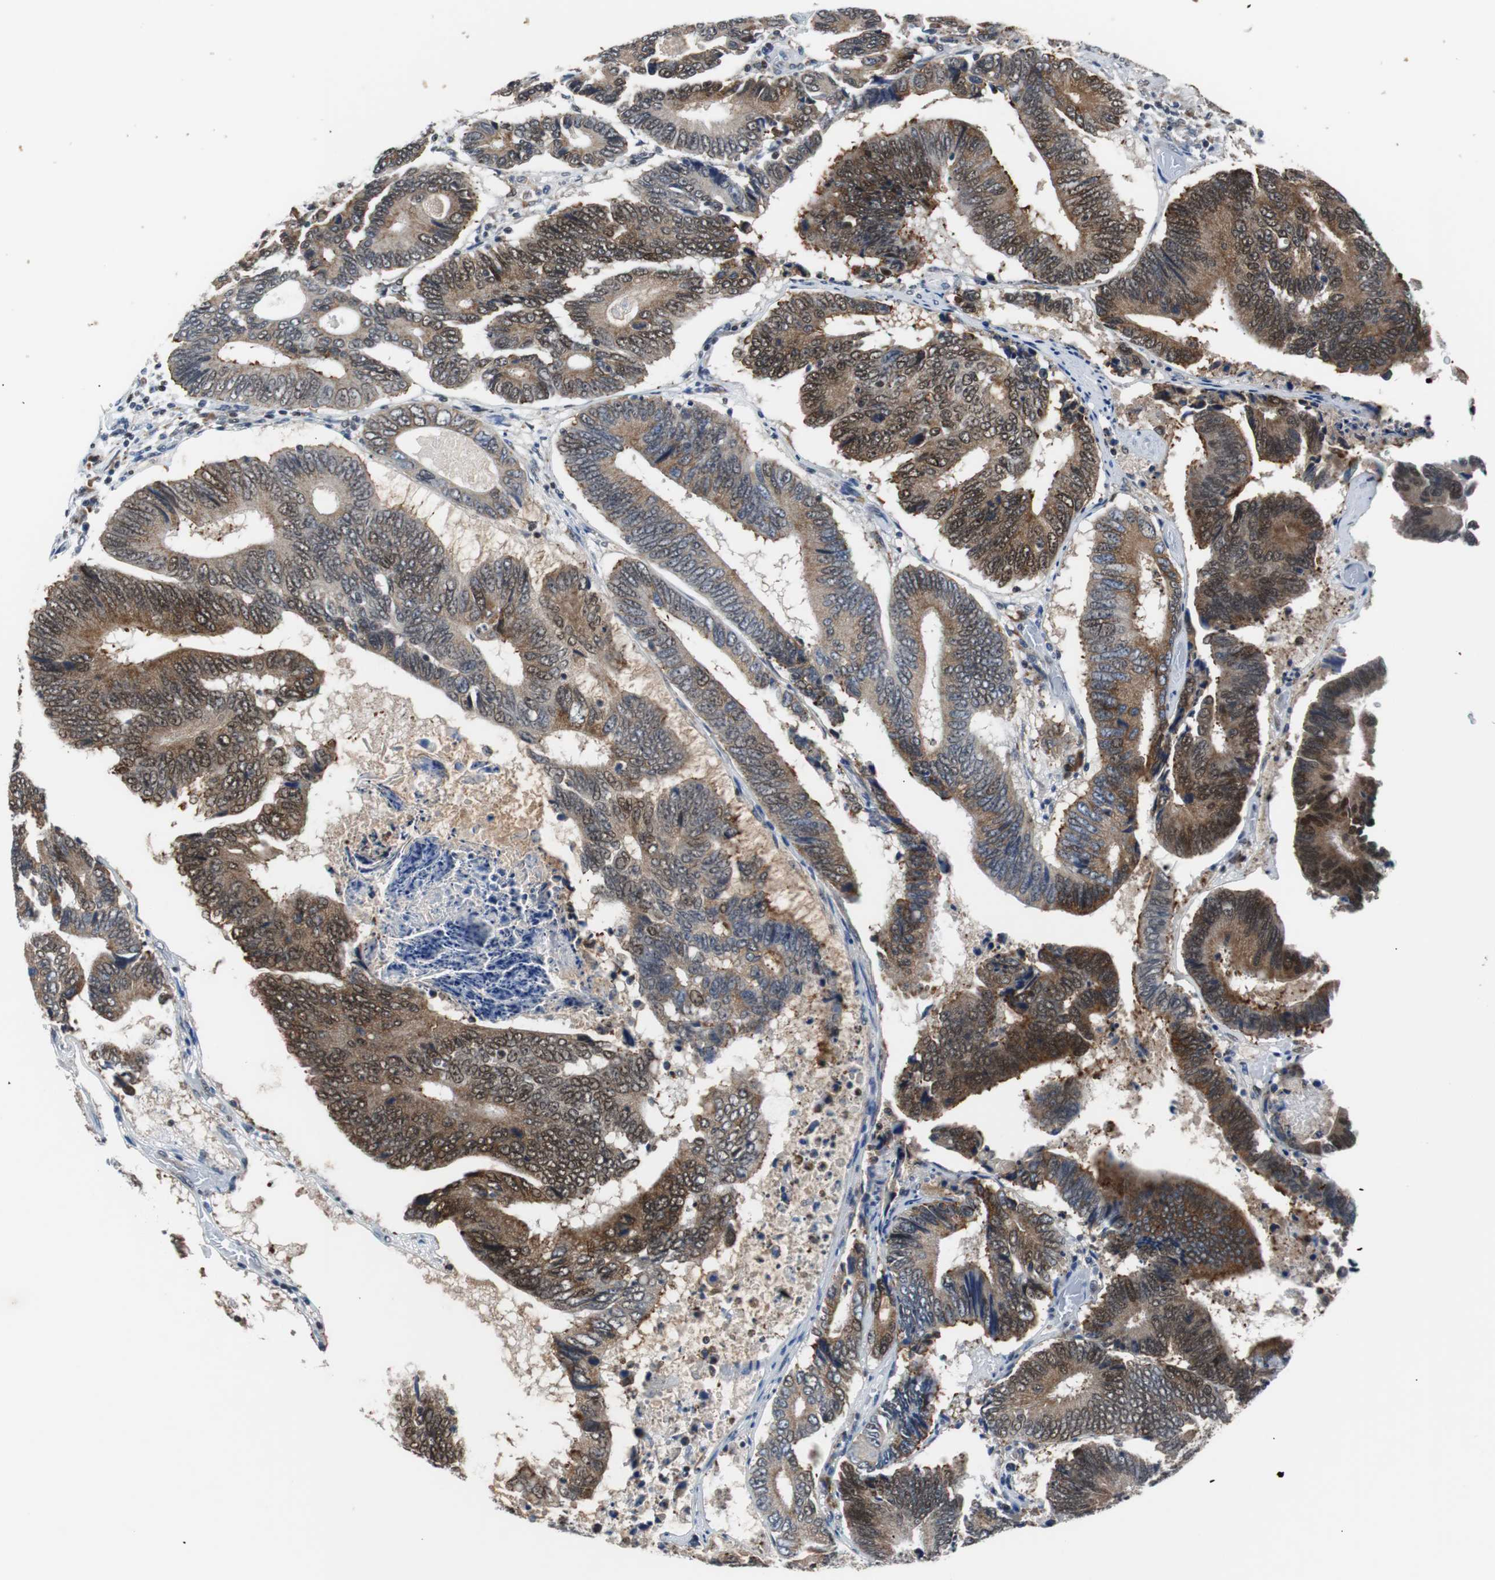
{"staining": {"intensity": "moderate", "quantity": ">75%", "location": "cytoplasmic/membranous,nuclear"}, "tissue": "colorectal cancer", "cell_type": "Tumor cells", "image_type": "cancer", "snomed": [{"axis": "morphology", "description": "Adenocarcinoma, NOS"}, {"axis": "topography", "description": "Colon"}], "caption": "Adenocarcinoma (colorectal) stained with DAB (3,3'-diaminobenzidine) immunohistochemistry (IHC) reveals medium levels of moderate cytoplasmic/membranous and nuclear staining in approximately >75% of tumor cells.", "gene": "USP28", "patient": {"sex": "female", "age": 78}}